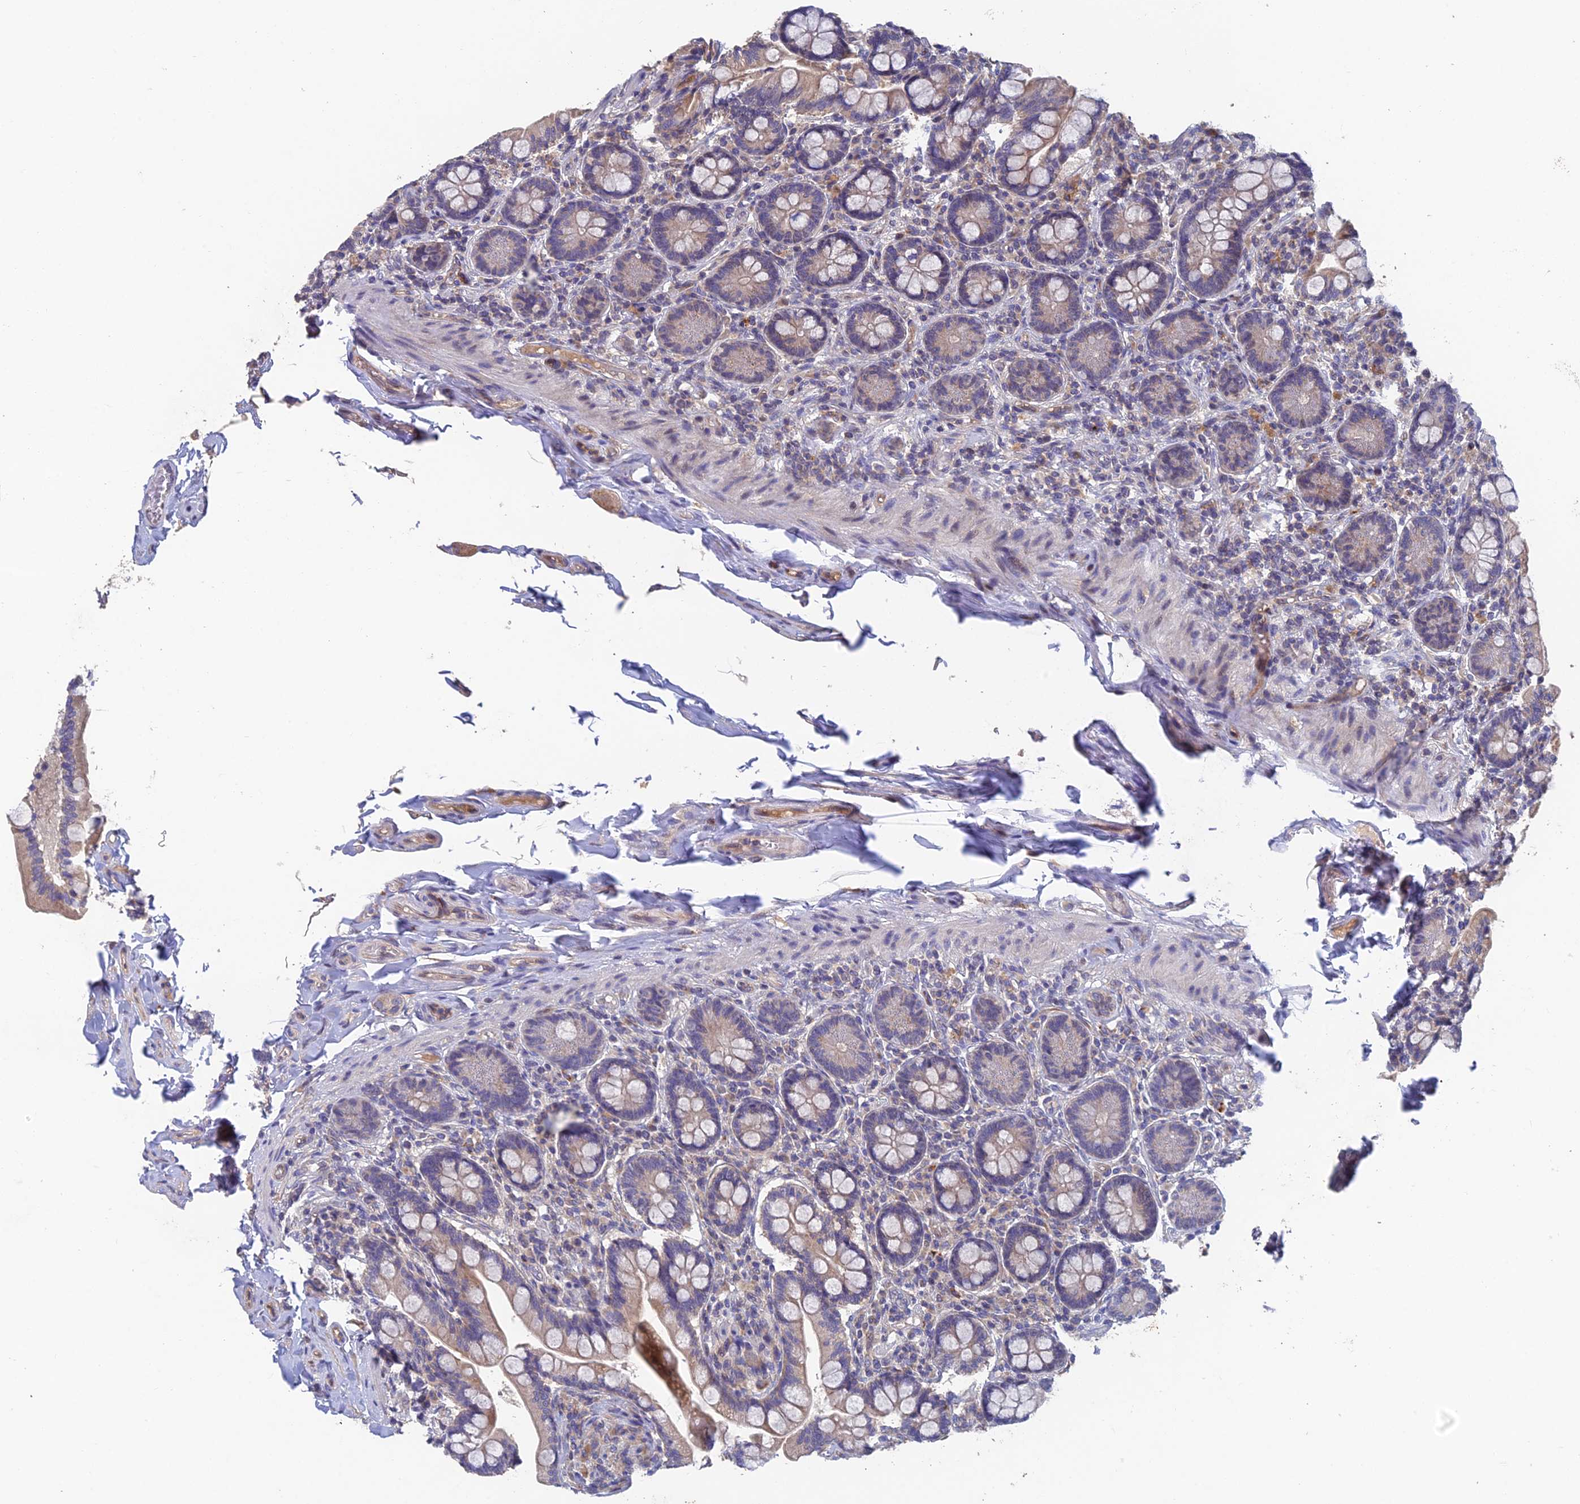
{"staining": {"intensity": "moderate", "quantity": "25%-75%", "location": "cytoplasmic/membranous"}, "tissue": "small intestine", "cell_type": "Glandular cells", "image_type": "normal", "snomed": [{"axis": "morphology", "description": "Normal tissue, NOS"}, {"axis": "topography", "description": "Small intestine"}], "caption": "Immunohistochemistry image of benign human small intestine stained for a protein (brown), which demonstrates medium levels of moderate cytoplasmic/membranous staining in approximately 25%-75% of glandular cells.", "gene": "ADAMTS13", "patient": {"sex": "female", "age": 64}}